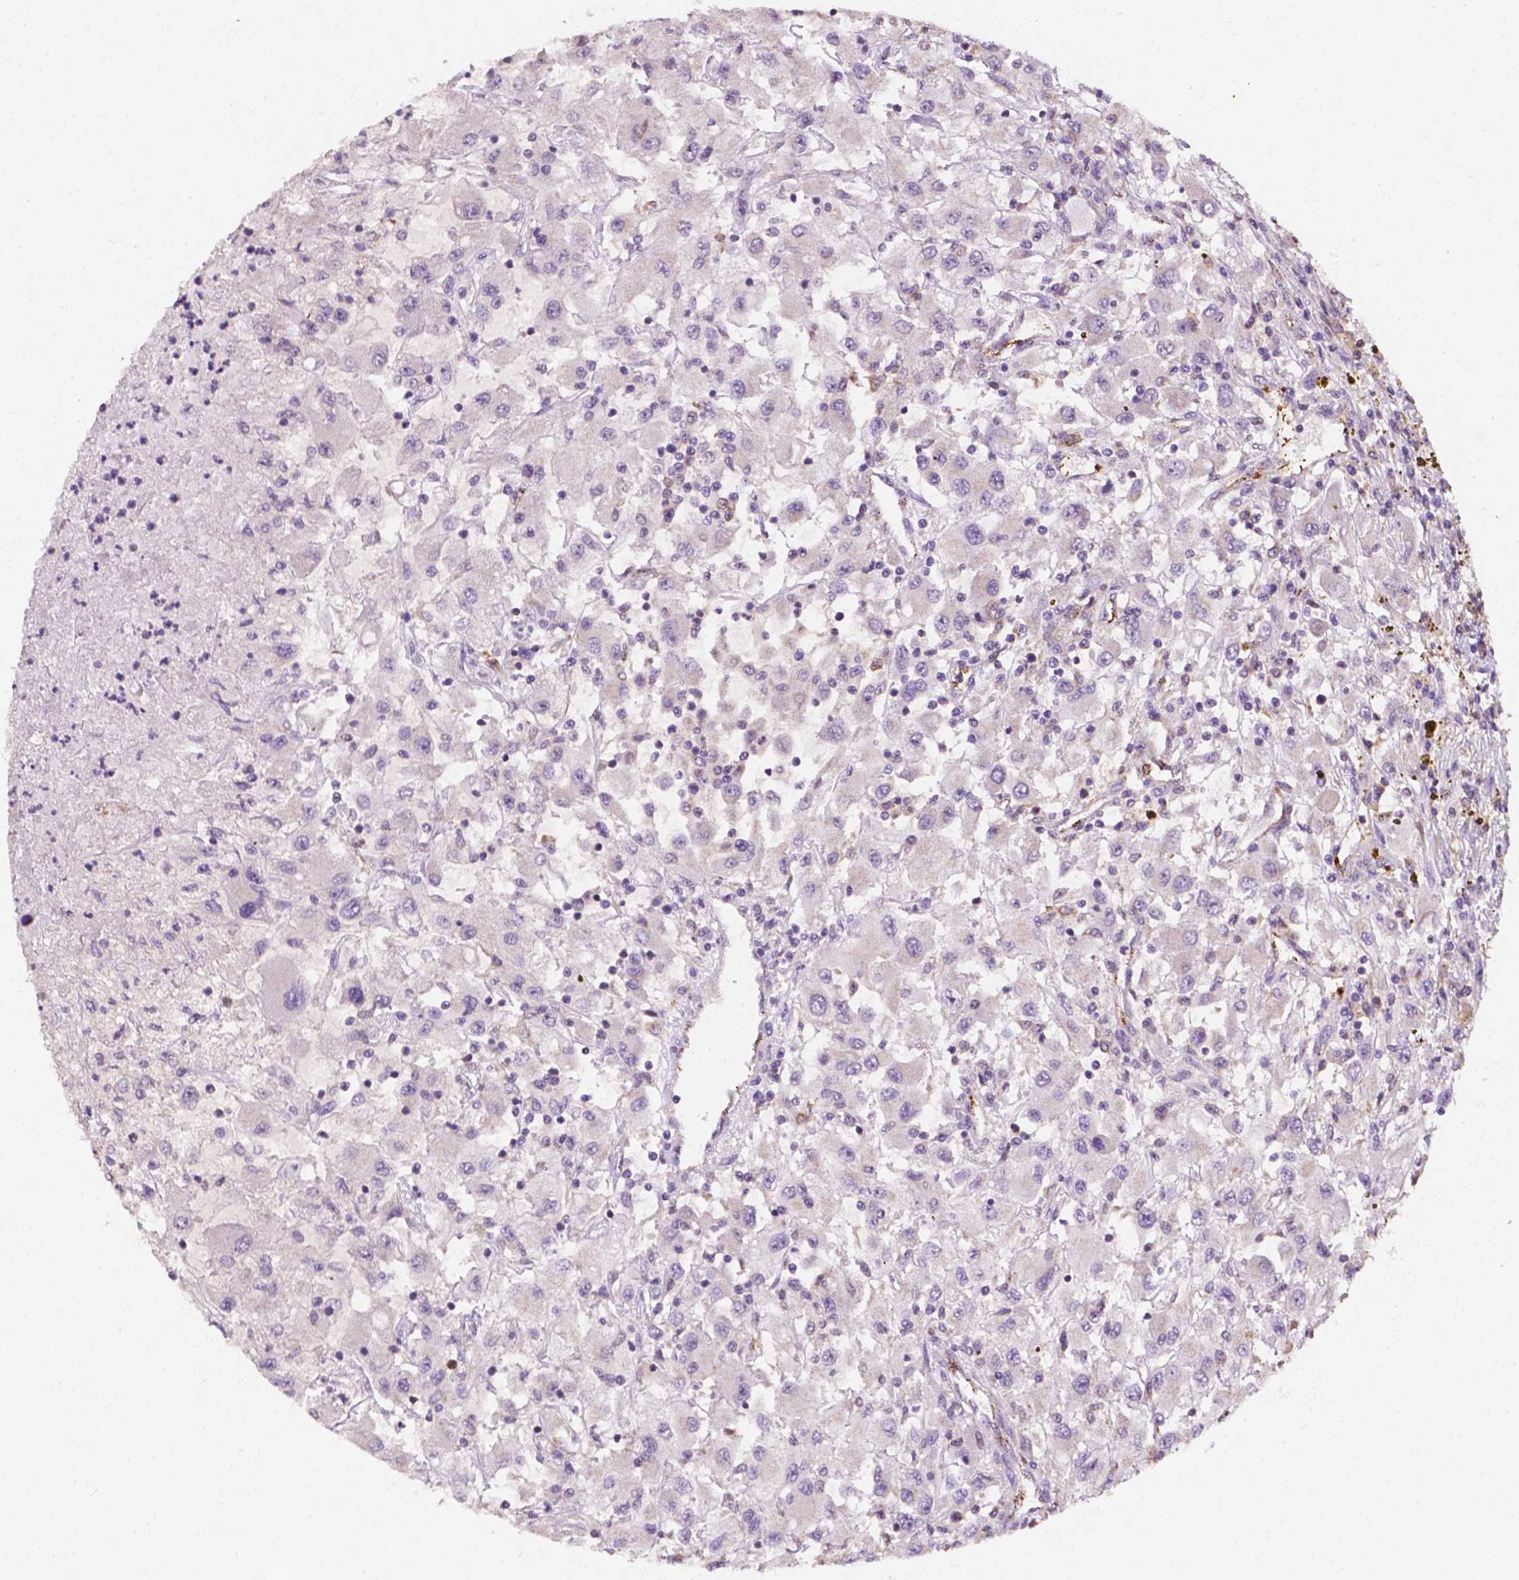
{"staining": {"intensity": "negative", "quantity": "none", "location": "none"}, "tissue": "renal cancer", "cell_type": "Tumor cells", "image_type": "cancer", "snomed": [{"axis": "morphology", "description": "Adenocarcinoma, NOS"}, {"axis": "topography", "description": "Kidney"}], "caption": "Renal adenocarcinoma was stained to show a protein in brown. There is no significant staining in tumor cells.", "gene": "SLC22A4", "patient": {"sex": "female", "age": 67}}